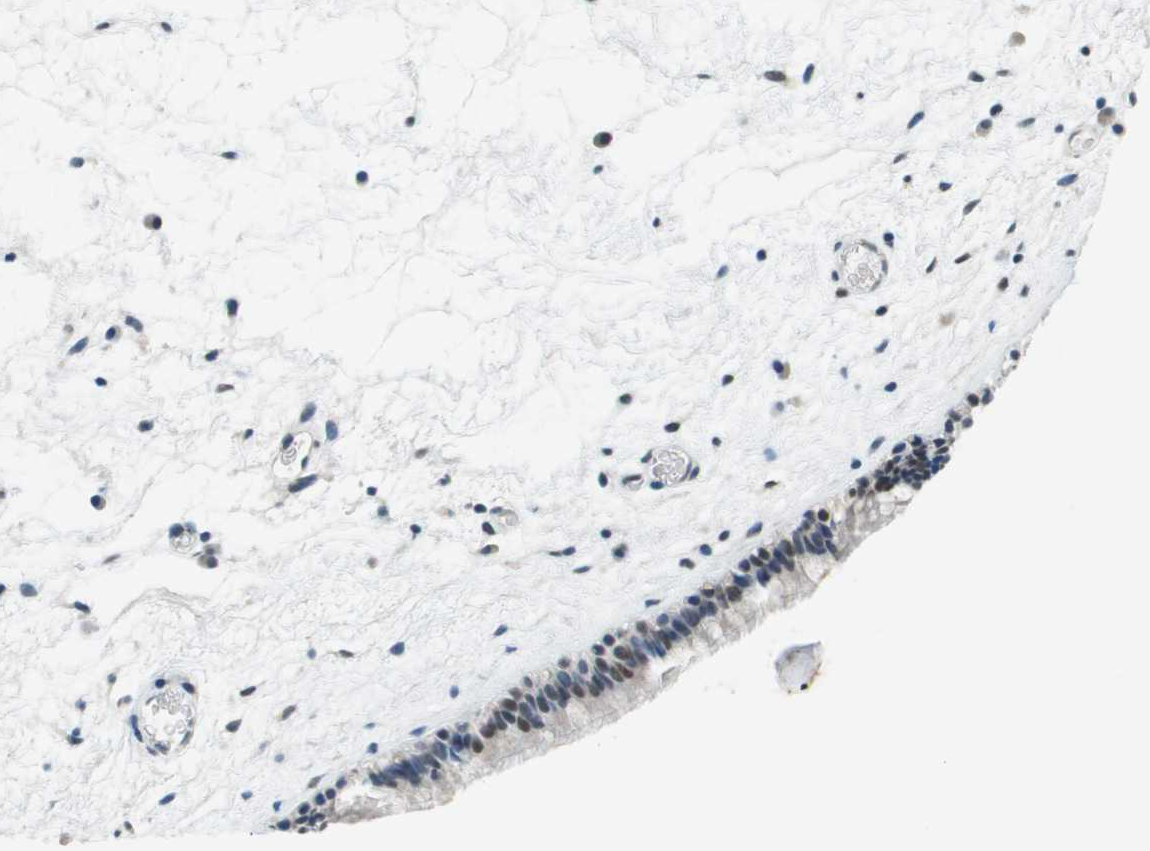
{"staining": {"intensity": "moderate", "quantity": "<25%", "location": "nuclear"}, "tissue": "nasopharynx", "cell_type": "Respiratory epithelial cells", "image_type": "normal", "snomed": [{"axis": "morphology", "description": "Normal tissue, NOS"}, {"axis": "morphology", "description": "Inflammation, NOS"}, {"axis": "topography", "description": "Nasopharynx"}], "caption": "The immunohistochemical stain shows moderate nuclear staining in respiratory epithelial cells of benign nasopharynx. The staining was performed using DAB to visualize the protein expression in brown, while the nuclei were stained in blue with hematoxylin (Magnification: 20x).", "gene": "CBX5", "patient": {"sex": "male", "age": 48}}